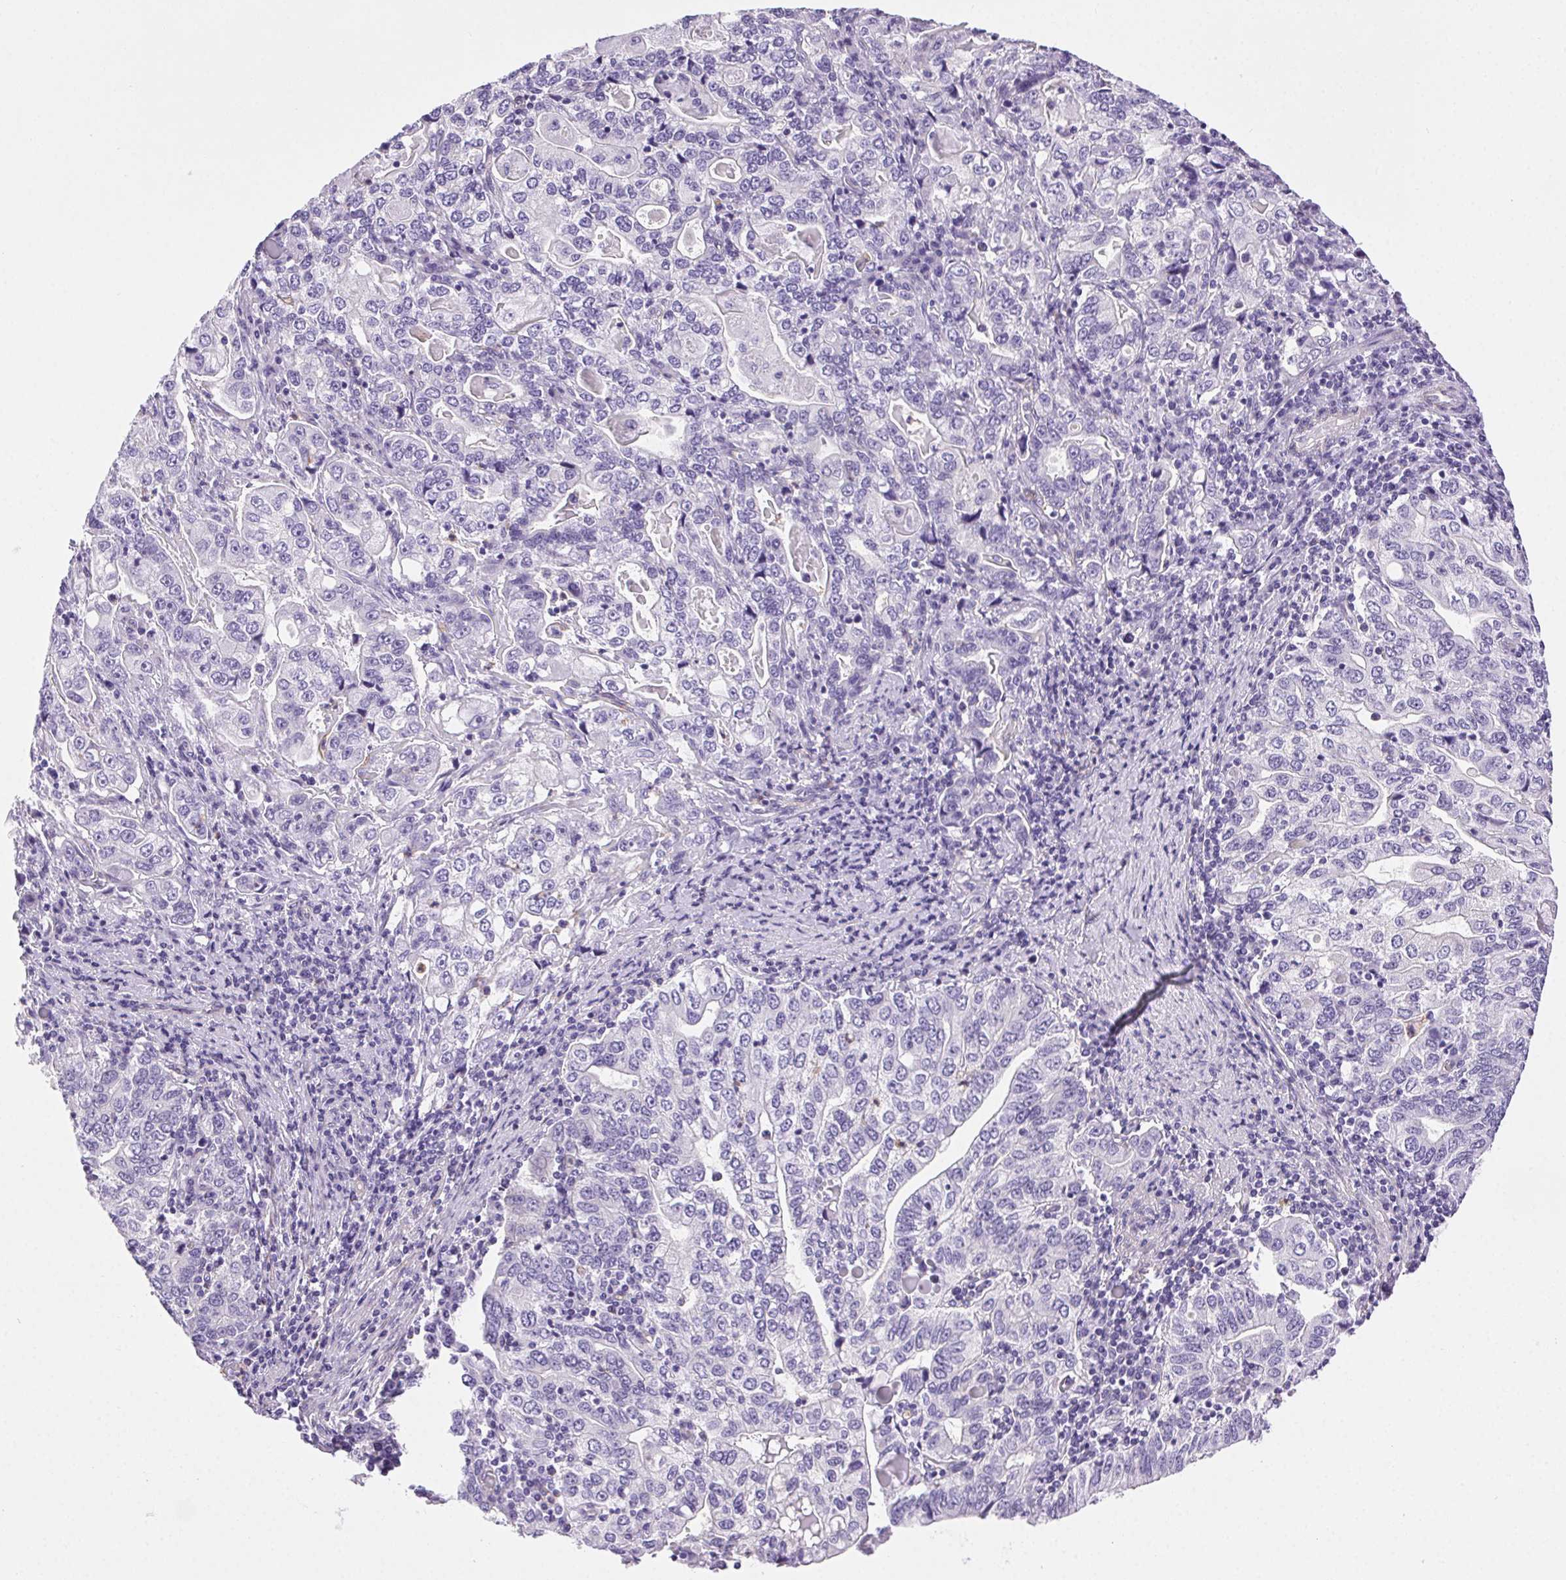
{"staining": {"intensity": "negative", "quantity": "none", "location": "none"}, "tissue": "stomach cancer", "cell_type": "Tumor cells", "image_type": "cancer", "snomed": [{"axis": "morphology", "description": "Adenocarcinoma, NOS"}, {"axis": "topography", "description": "Stomach, lower"}], "caption": "IHC image of neoplastic tissue: human adenocarcinoma (stomach) stained with DAB (3,3'-diaminobenzidine) demonstrates no significant protein expression in tumor cells.", "gene": "SHCBP1L", "patient": {"sex": "female", "age": 72}}